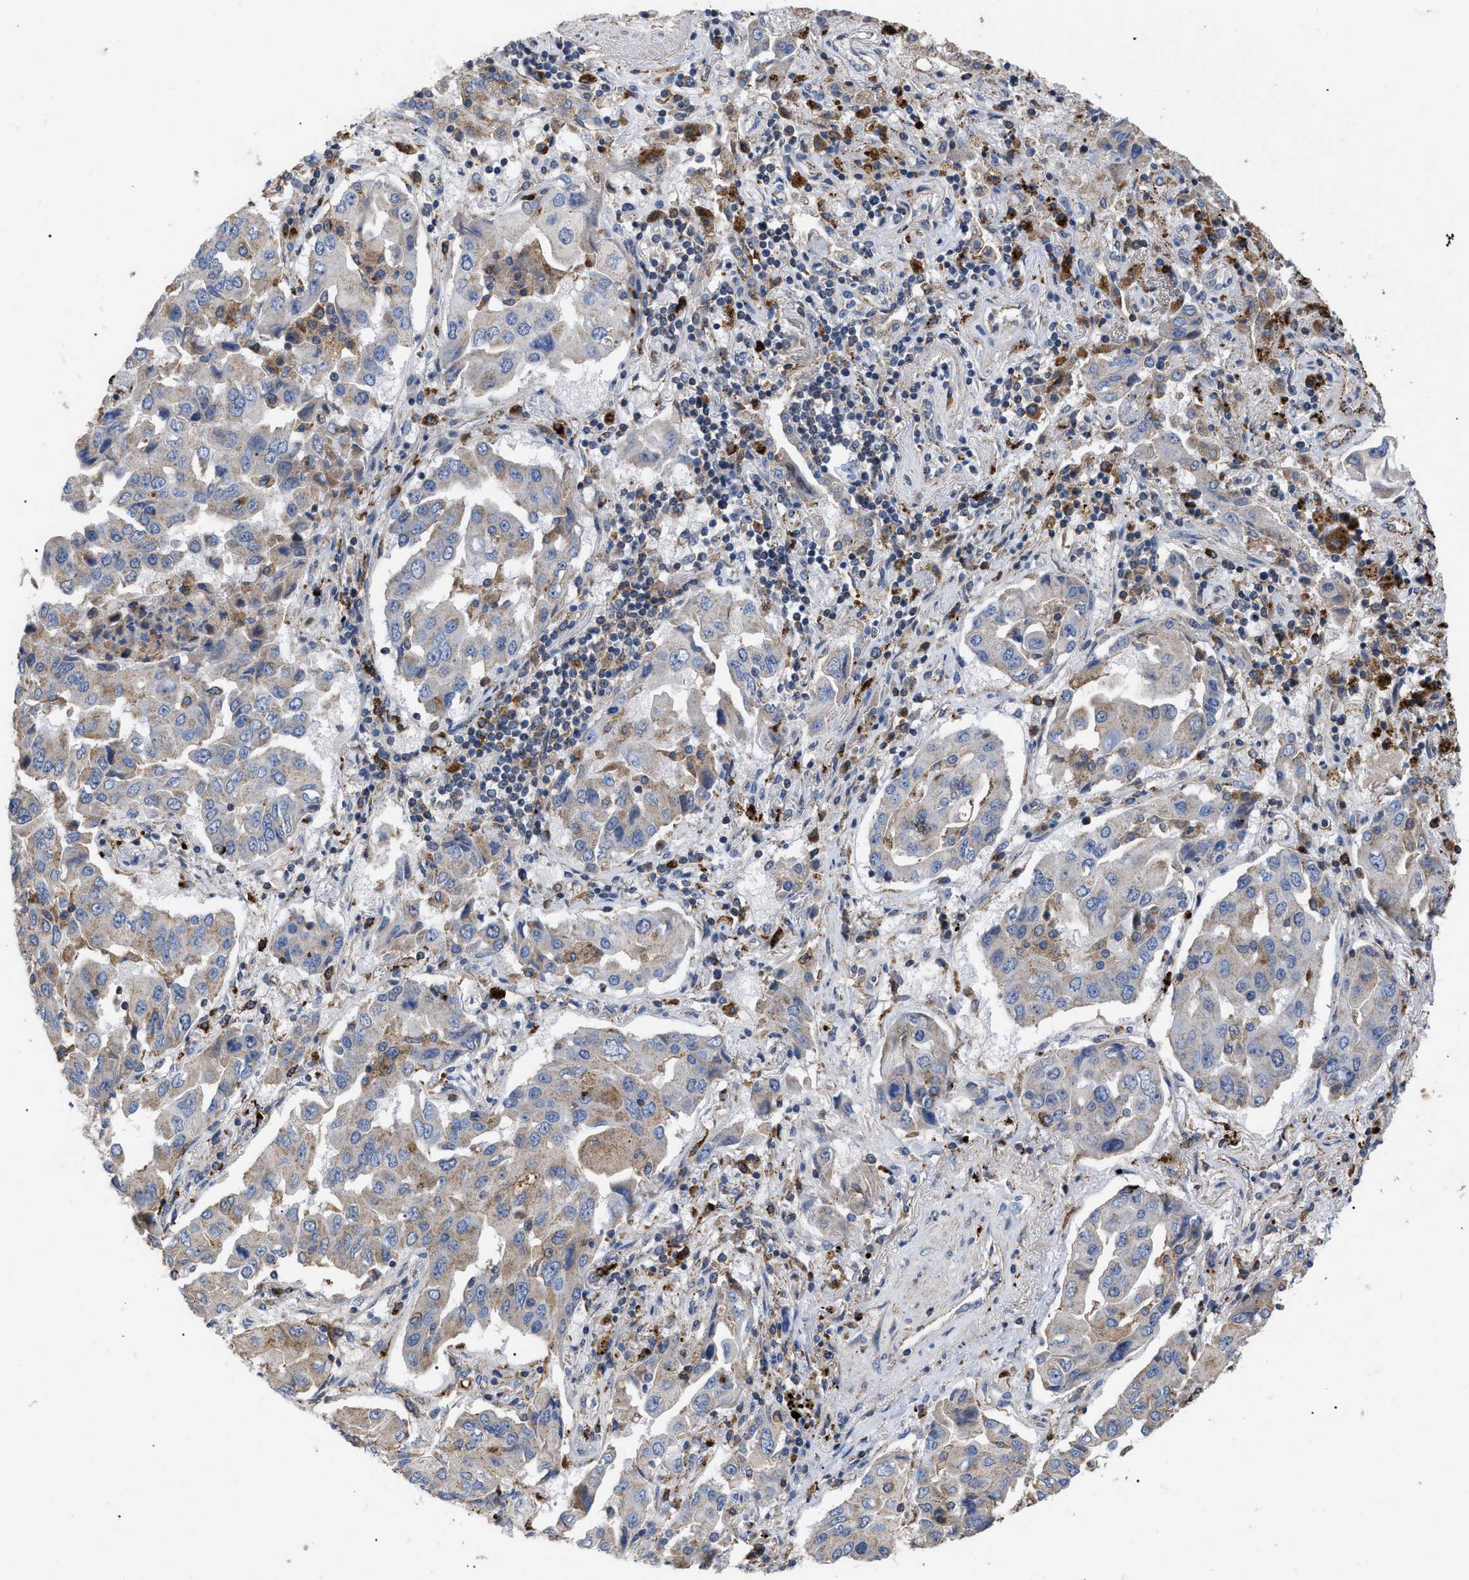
{"staining": {"intensity": "weak", "quantity": "25%-75%", "location": "cytoplasmic/membranous"}, "tissue": "lung cancer", "cell_type": "Tumor cells", "image_type": "cancer", "snomed": [{"axis": "morphology", "description": "Adenocarcinoma, NOS"}, {"axis": "topography", "description": "Lung"}], "caption": "This is a micrograph of IHC staining of lung adenocarcinoma, which shows weak positivity in the cytoplasmic/membranous of tumor cells.", "gene": "FAM171A2", "patient": {"sex": "female", "age": 65}}